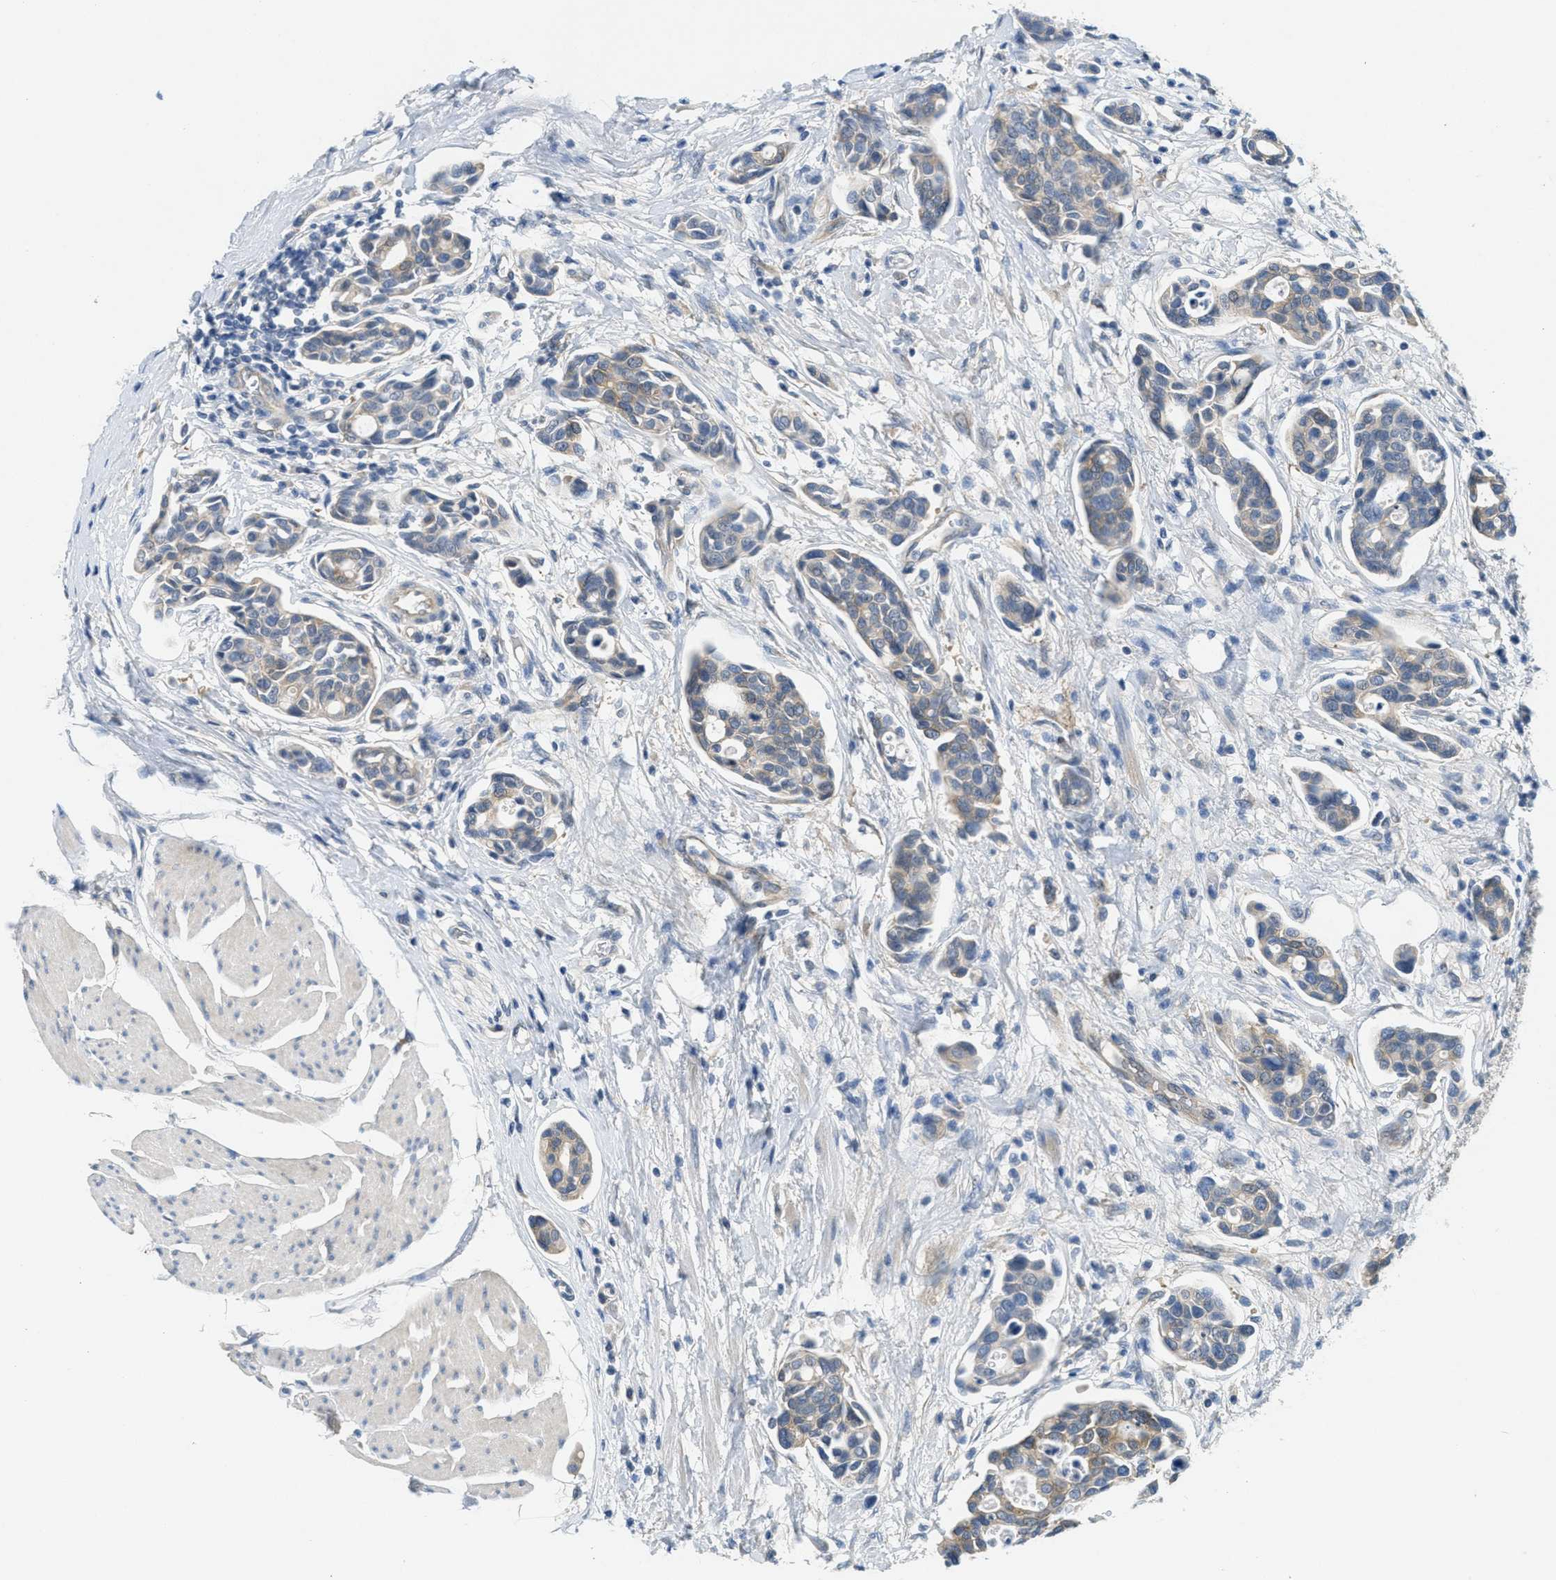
{"staining": {"intensity": "moderate", "quantity": ">75%", "location": "cytoplasmic/membranous"}, "tissue": "urothelial cancer", "cell_type": "Tumor cells", "image_type": "cancer", "snomed": [{"axis": "morphology", "description": "Urothelial carcinoma, High grade"}, {"axis": "topography", "description": "Urinary bladder"}], "caption": "Protein staining by immunohistochemistry (IHC) shows moderate cytoplasmic/membranous staining in about >75% of tumor cells in urothelial carcinoma (high-grade).", "gene": "ZFYVE9", "patient": {"sex": "male", "age": 78}}